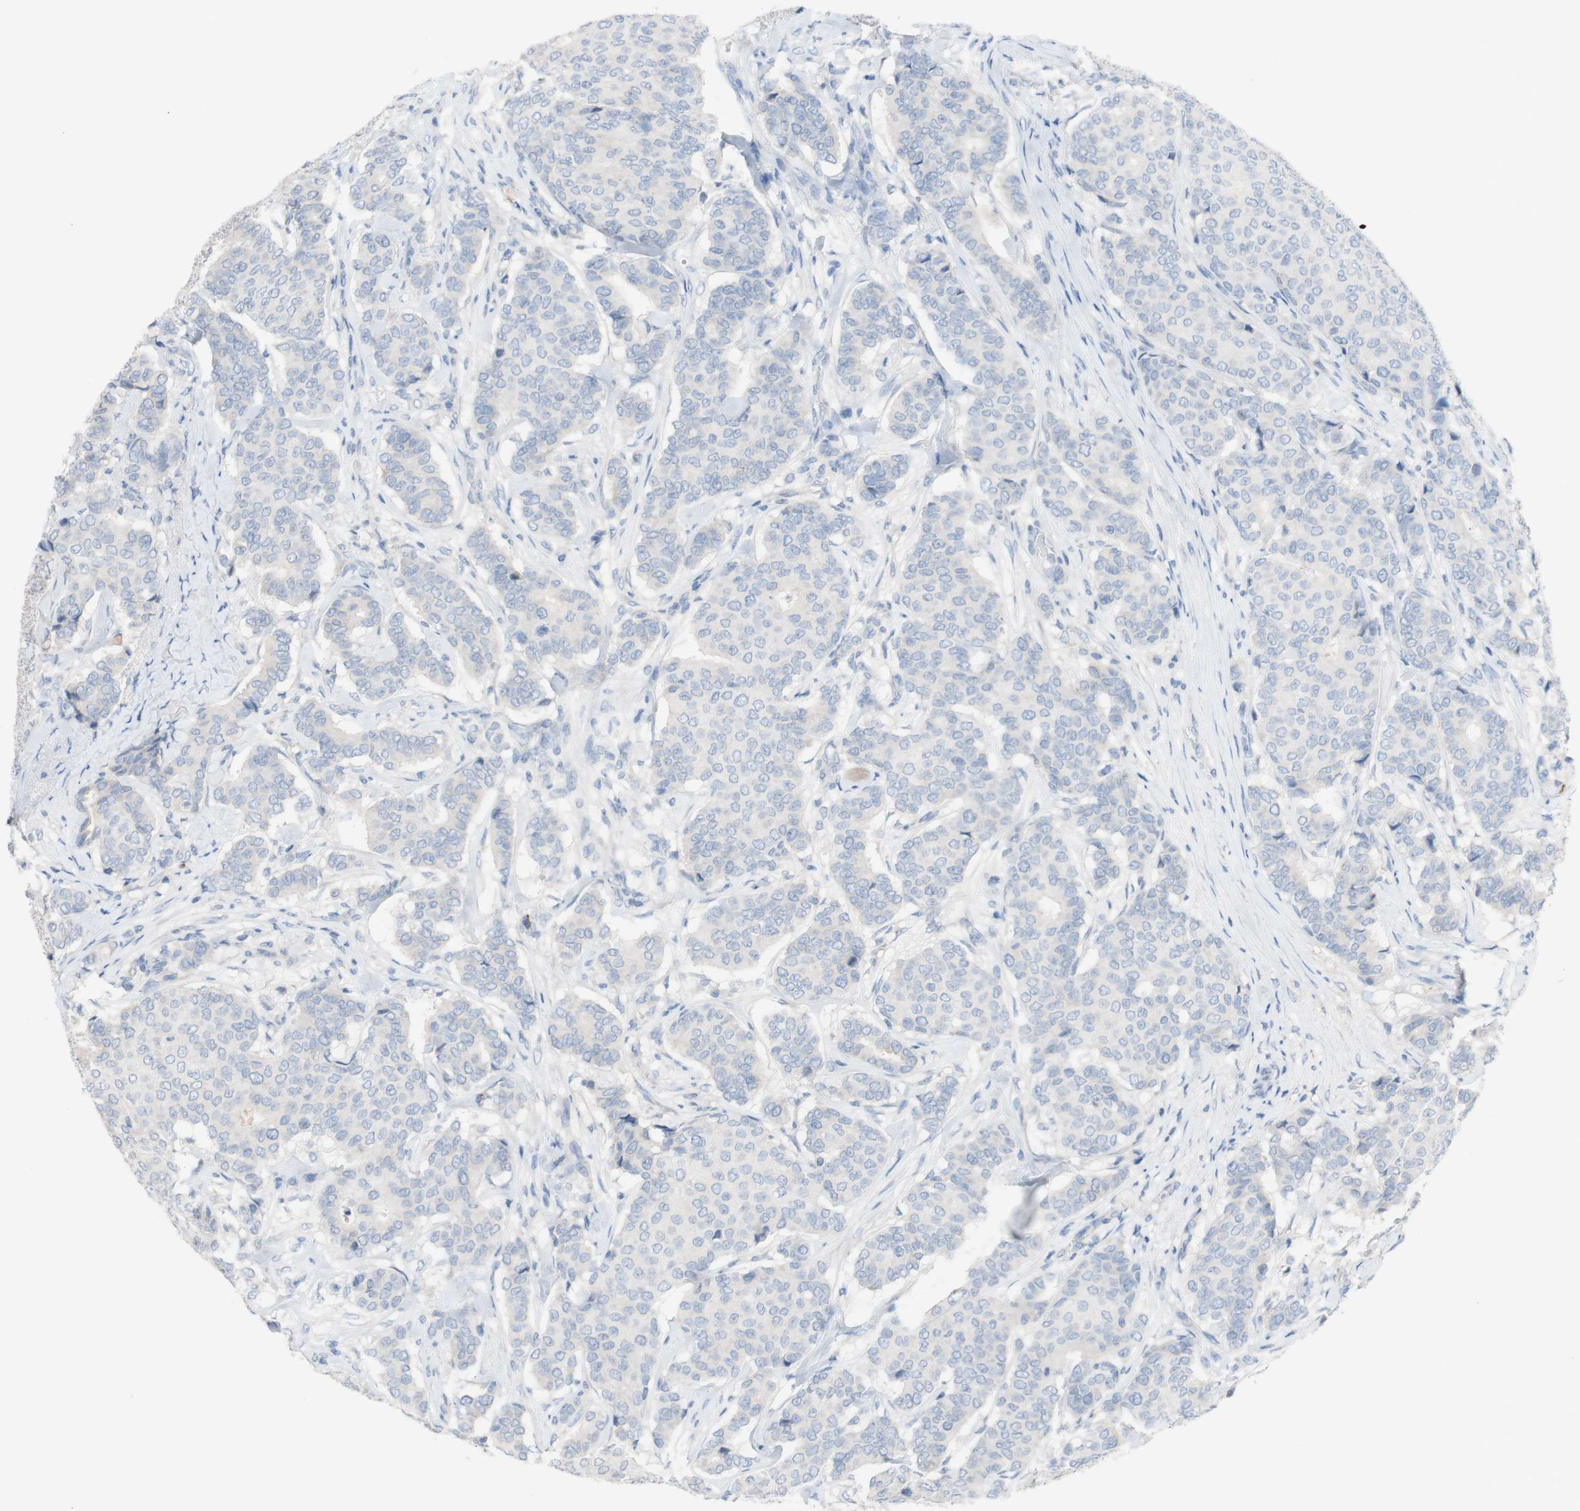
{"staining": {"intensity": "negative", "quantity": "none", "location": "none"}, "tissue": "breast cancer", "cell_type": "Tumor cells", "image_type": "cancer", "snomed": [{"axis": "morphology", "description": "Duct carcinoma"}, {"axis": "topography", "description": "Breast"}], "caption": "Tumor cells are negative for protein expression in human breast invasive ductal carcinoma. (DAB IHC, high magnification).", "gene": "PACSIN1", "patient": {"sex": "female", "age": 75}}